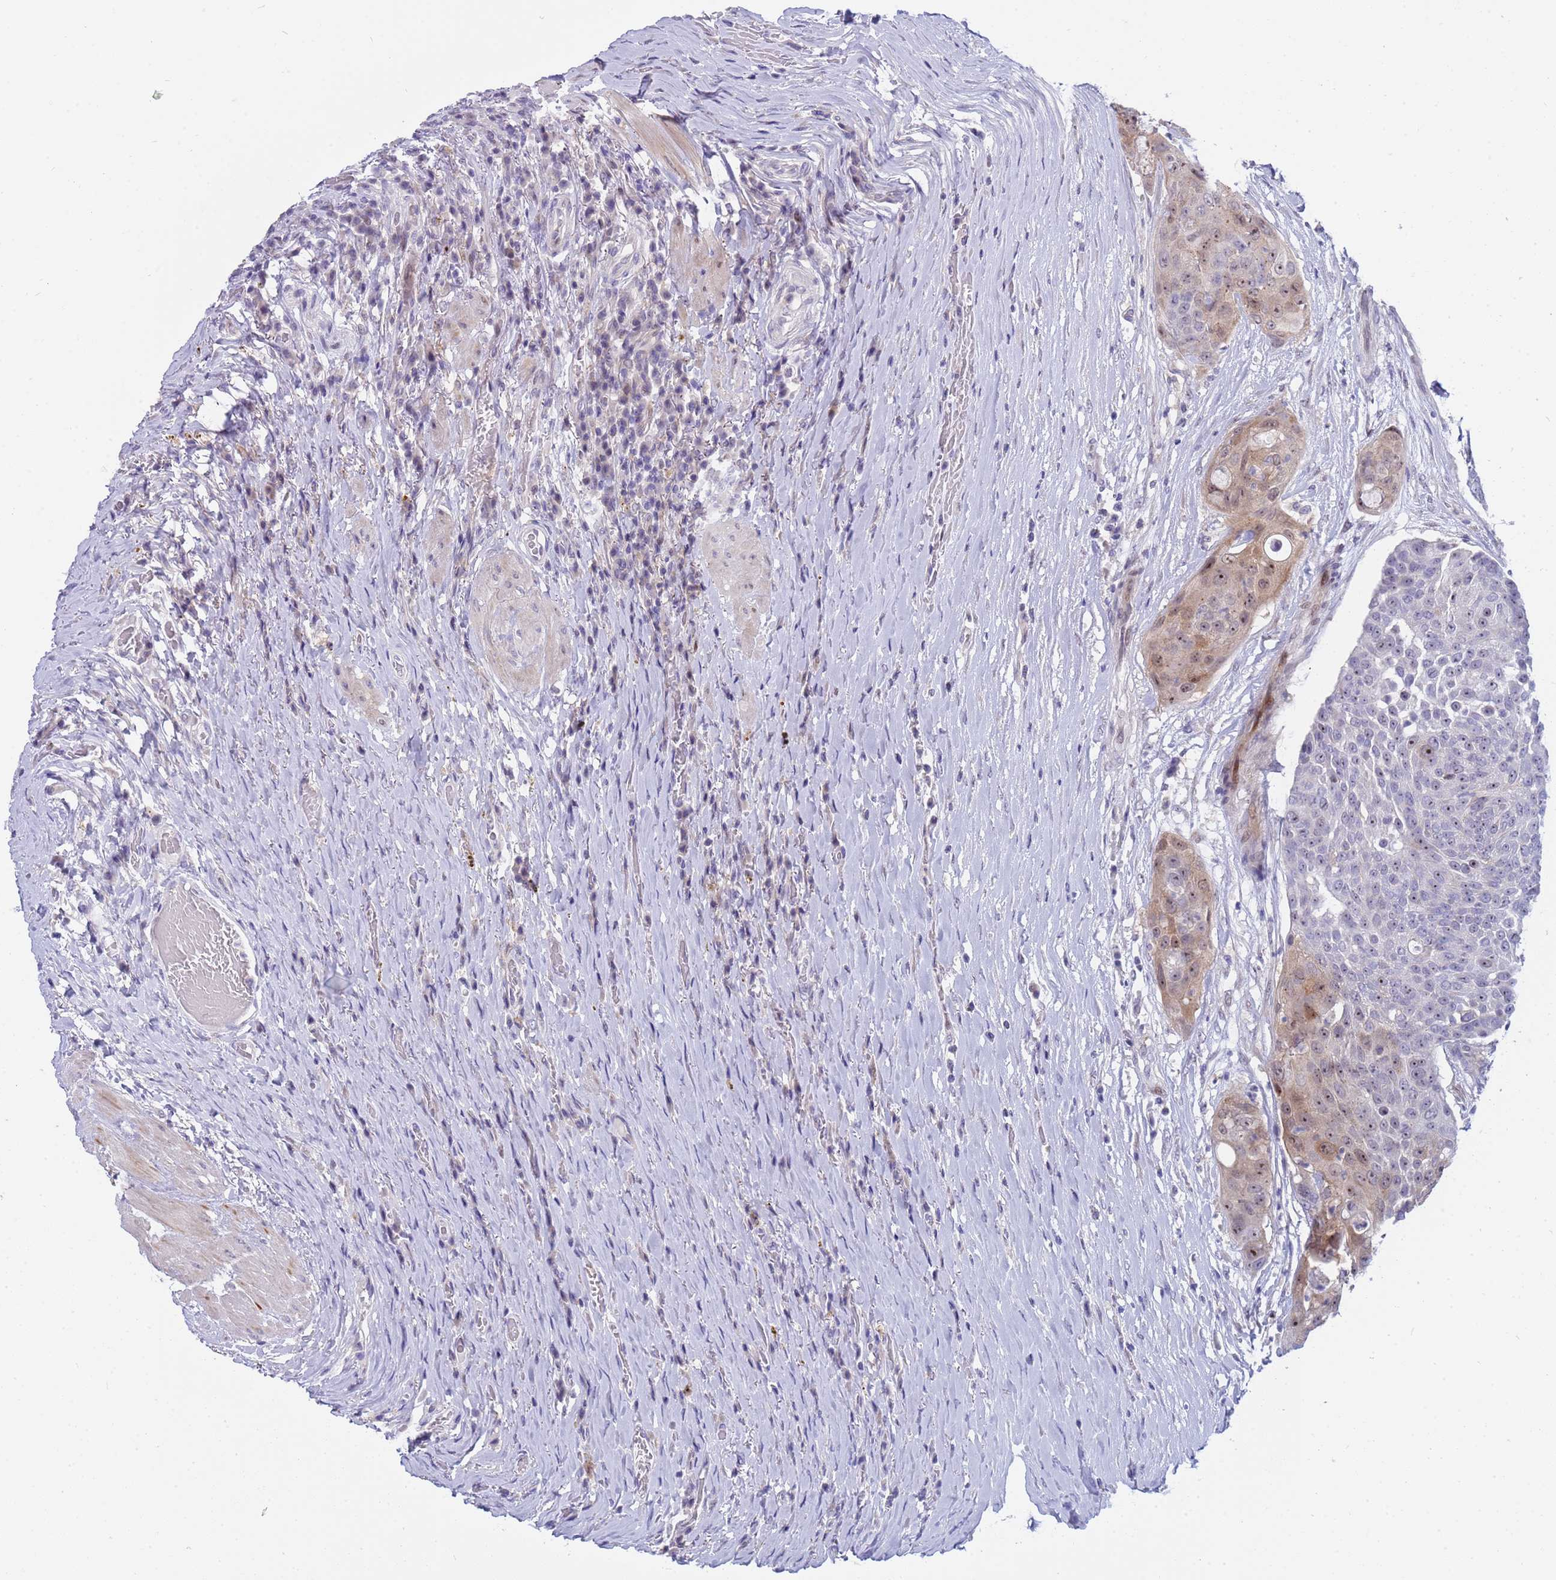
{"staining": {"intensity": "moderate", "quantity": "25%-75%", "location": "nuclear"}, "tissue": "urothelial cancer", "cell_type": "Tumor cells", "image_type": "cancer", "snomed": [{"axis": "morphology", "description": "Urothelial carcinoma, High grade"}, {"axis": "topography", "description": "Urinary bladder"}], "caption": "The micrograph shows staining of urothelial carcinoma (high-grade), revealing moderate nuclear protein positivity (brown color) within tumor cells.", "gene": "LRATD1", "patient": {"sex": "female", "age": 63}}